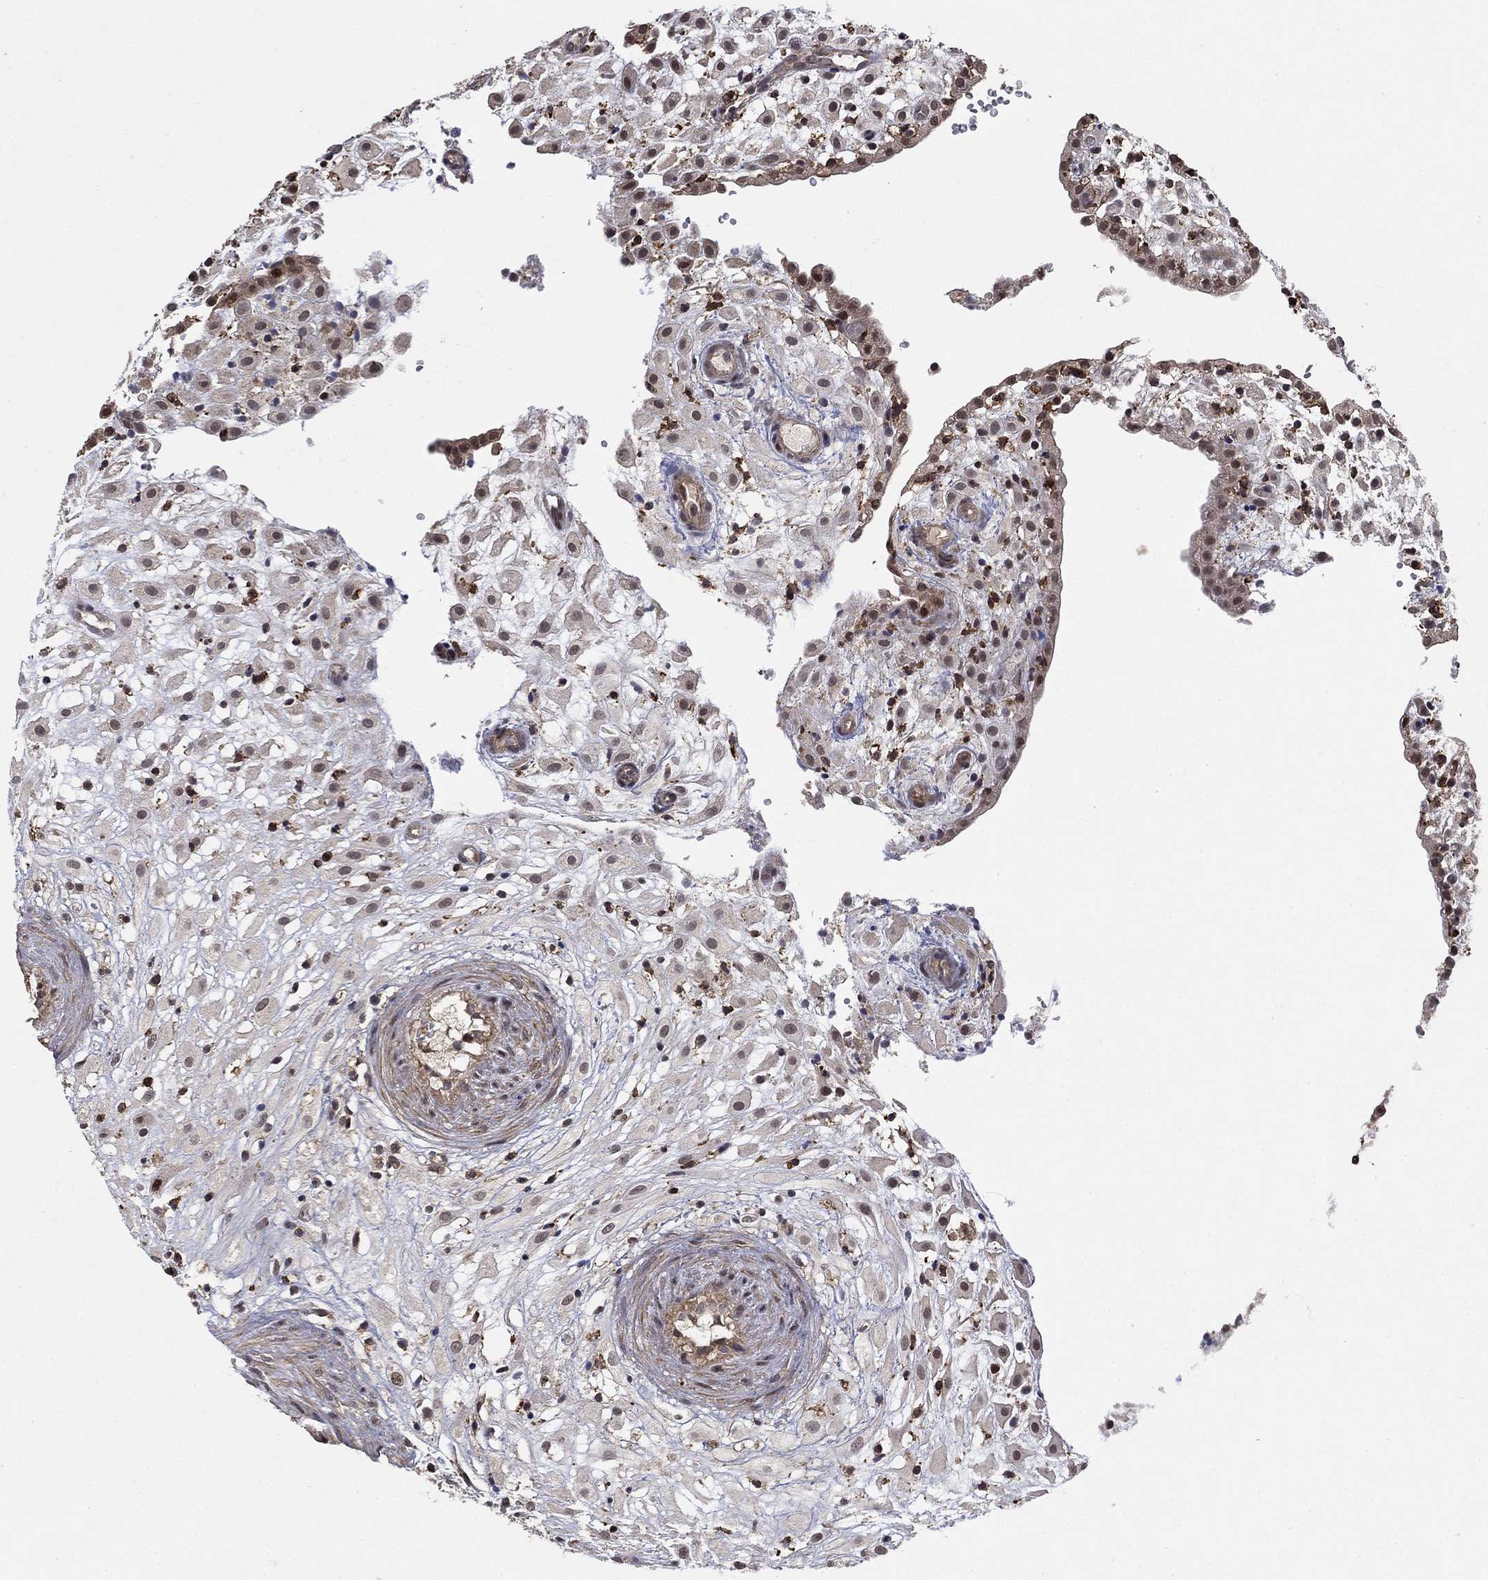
{"staining": {"intensity": "strong", "quantity": "<25%", "location": "nuclear"}, "tissue": "placenta", "cell_type": "Decidual cells", "image_type": "normal", "snomed": [{"axis": "morphology", "description": "Normal tissue, NOS"}, {"axis": "topography", "description": "Placenta"}], "caption": "Unremarkable placenta shows strong nuclear positivity in about <25% of decidual cells (Stains: DAB (3,3'-diaminobenzidine) in brown, nuclei in blue, Microscopy: brightfield microscopy at high magnification)..", "gene": "CCDC66", "patient": {"sex": "female", "age": 24}}